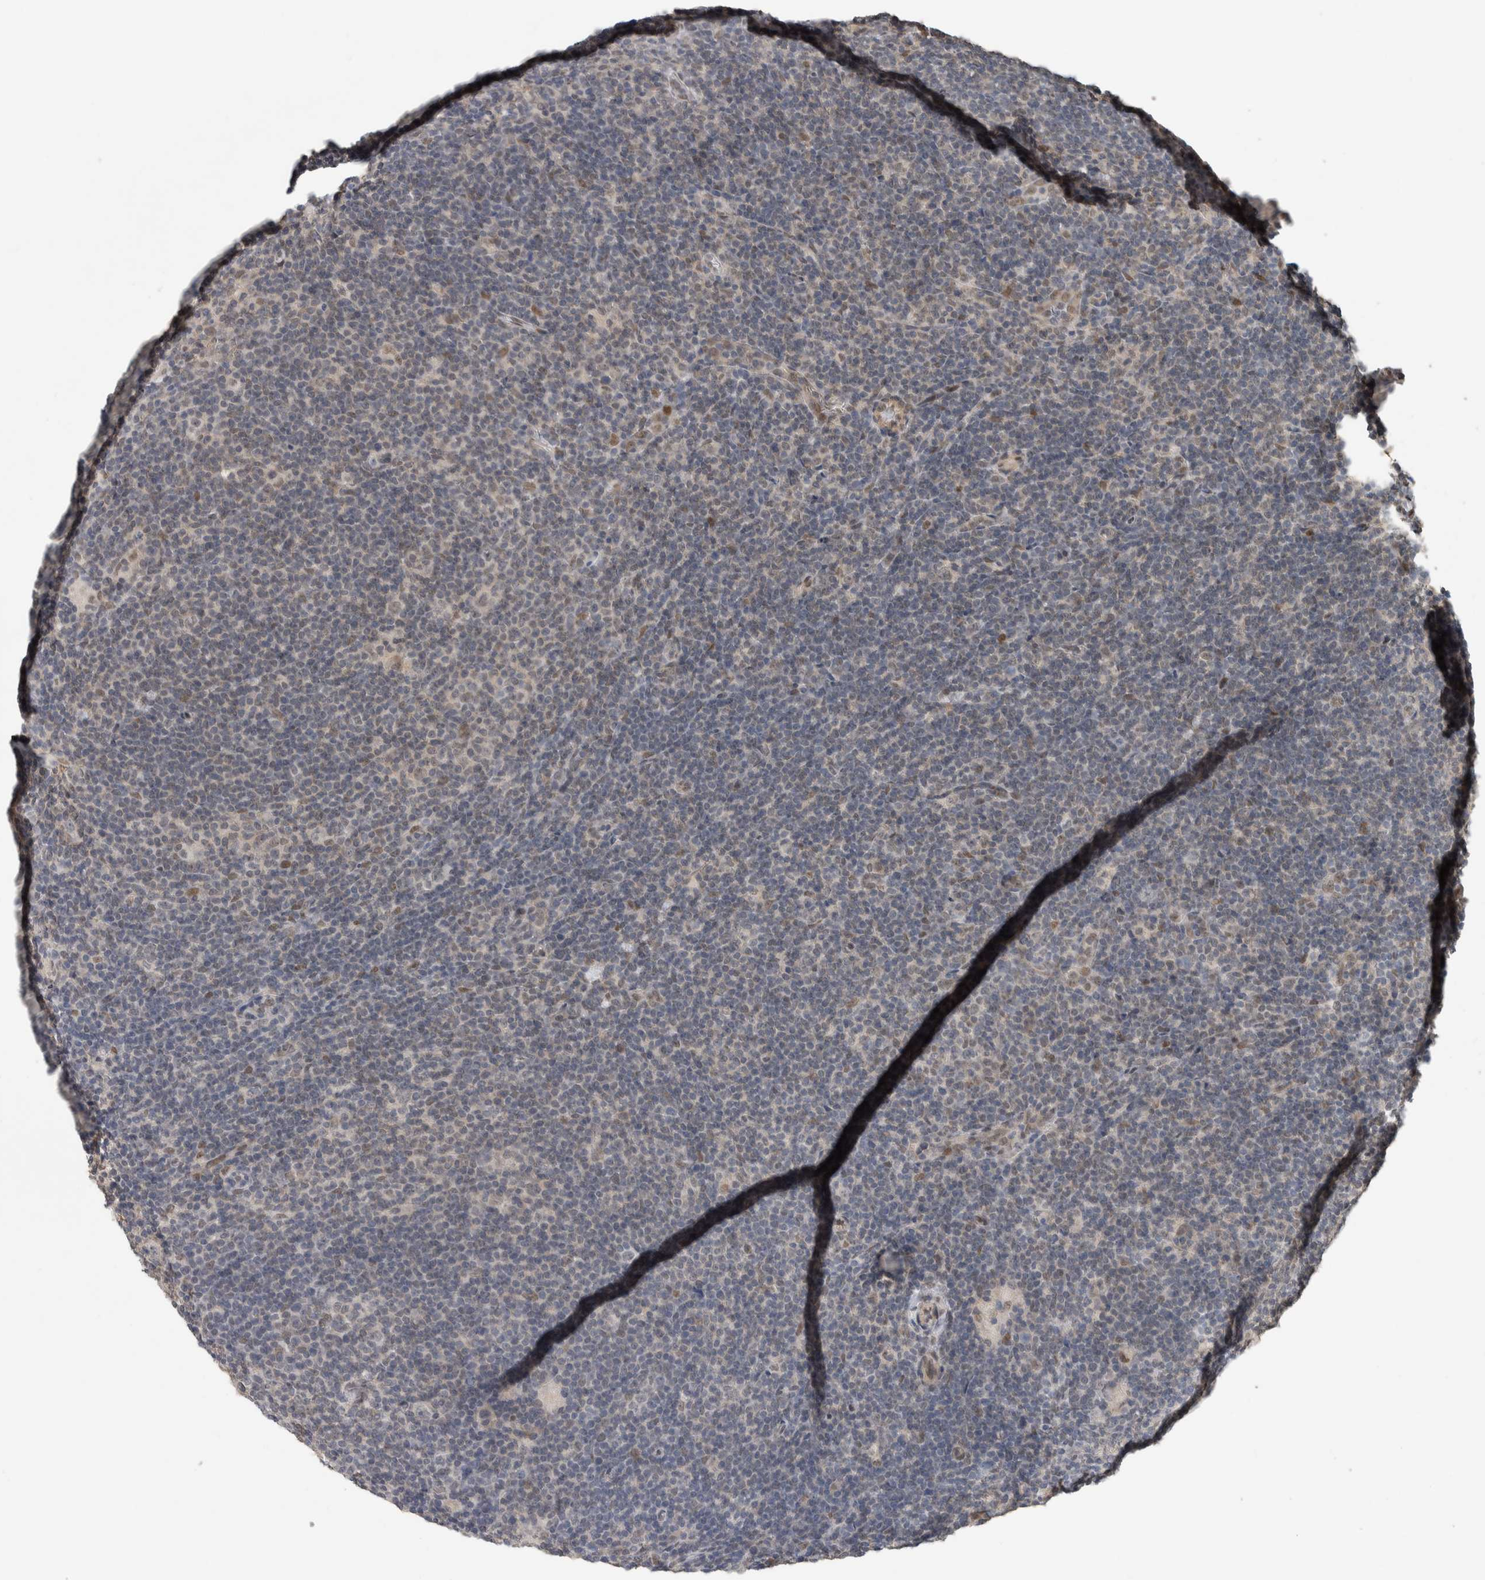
{"staining": {"intensity": "weak", "quantity": "<25%", "location": "nuclear"}, "tissue": "lymphoma", "cell_type": "Tumor cells", "image_type": "cancer", "snomed": [{"axis": "morphology", "description": "Hodgkin's disease, NOS"}, {"axis": "topography", "description": "Lymph node"}], "caption": "Human Hodgkin's disease stained for a protein using immunohistochemistry (IHC) reveals no positivity in tumor cells.", "gene": "CYSRT1", "patient": {"sex": "female", "age": 57}}